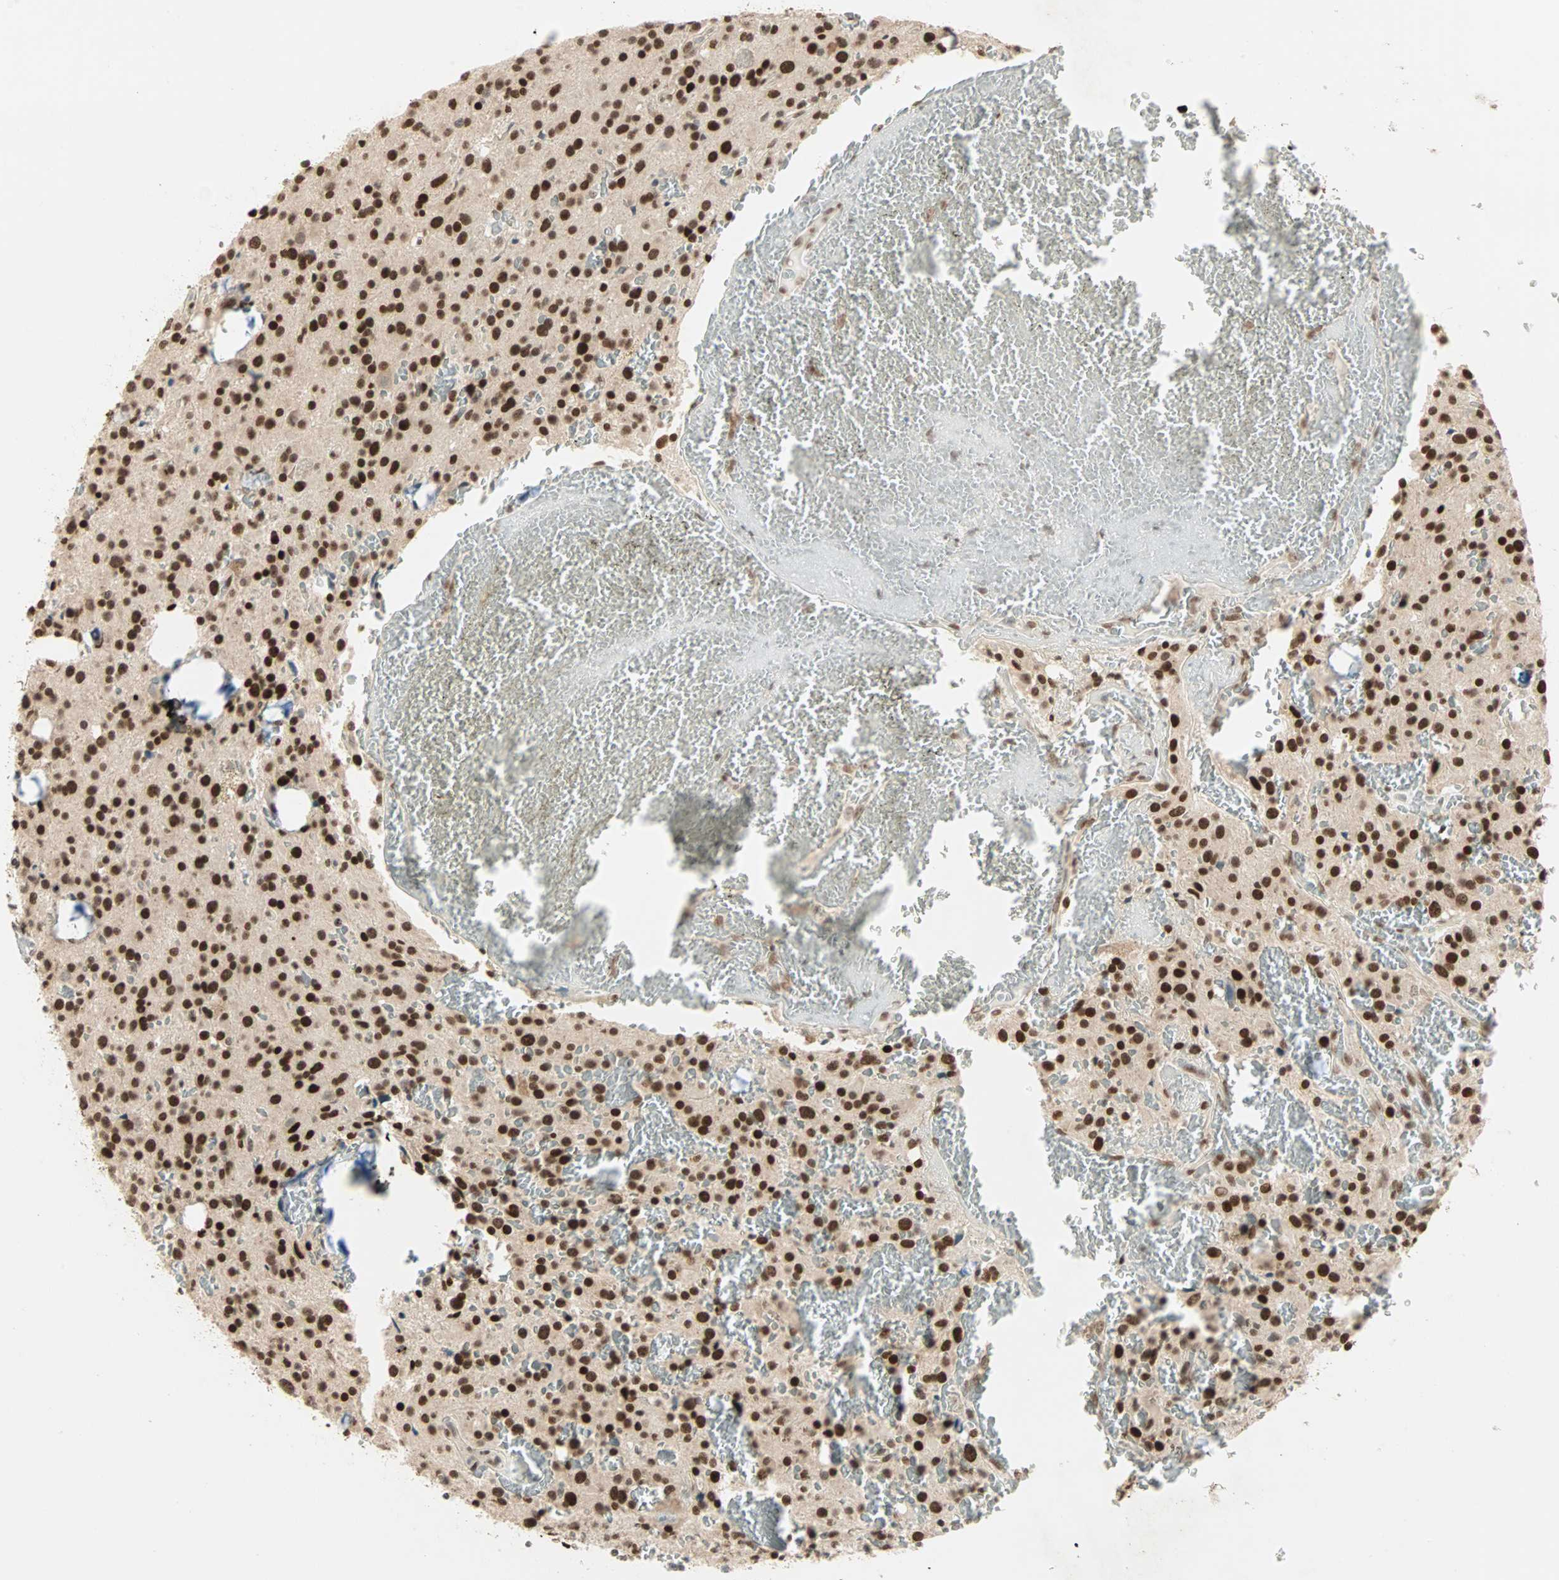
{"staining": {"intensity": "strong", "quantity": ">75%", "location": "nuclear"}, "tissue": "glioma", "cell_type": "Tumor cells", "image_type": "cancer", "snomed": [{"axis": "morphology", "description": "Glioma, malignant, Low grade"}, {"axis": "topography", "description": "Brain"}], "caption": "A high amount of strong nuclear expression is present in about >75% of tumor cells in glioma tissue. (Brightfield microscopy of DAB IHC at high magnification).", "gene": "BLM", "patient": {"sex": "male", "age": 58}}